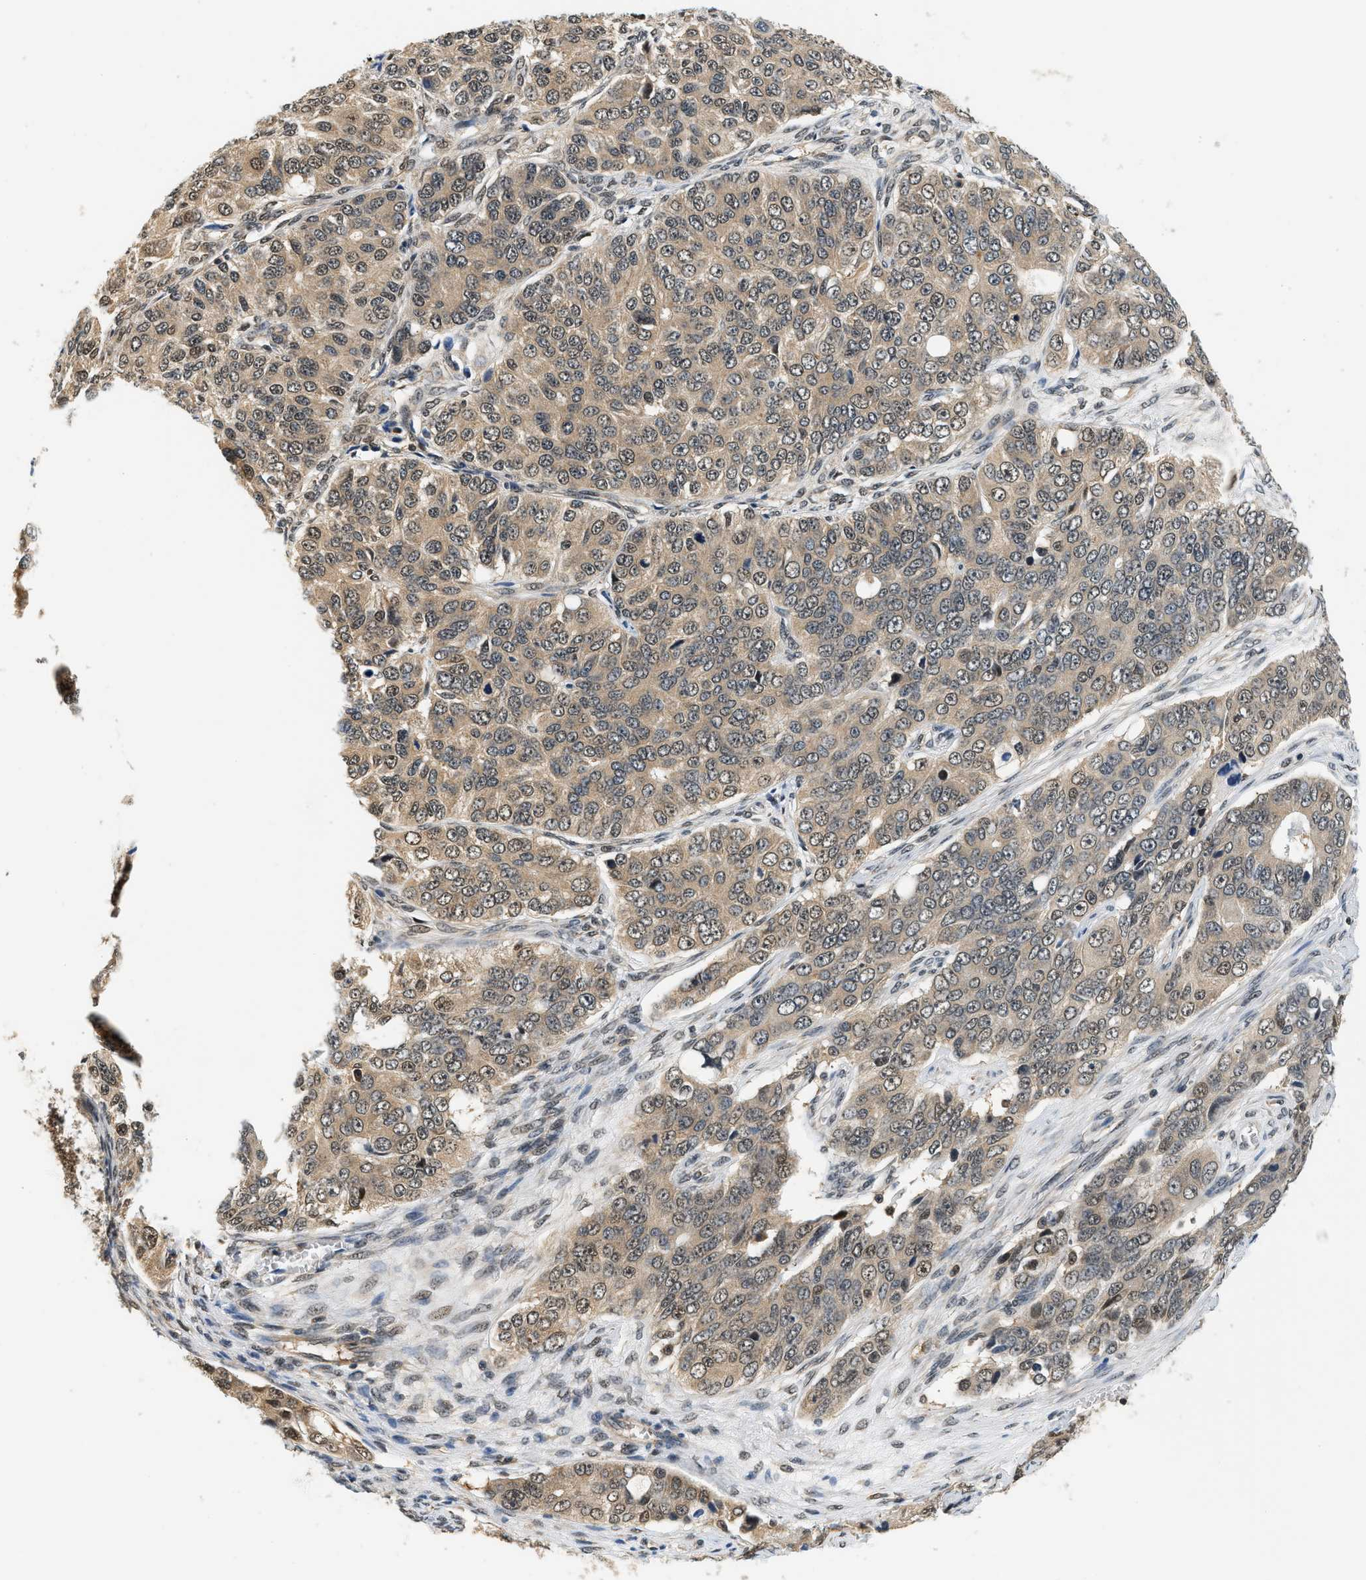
{"staining": {"intensity": "weak", "quantity": ">75%", "location": "cytoplasmic/membranous,nuclear"}, "tissue": "ovarian cancer", "cell_type": "Tumor cells", "image_type": "cancer", "snomed": [{"axis": "morphology", "description": "Carcinoma, endometroid"}, {"axis": "topography", "description": "Ovary"}], "caption": "Immunohistochemical staining of ovarian cancer (endometroid carcinoma) displays low levels of weak cytoplasmic/membranous and nuclear expression in approximately >75% of tumor cells.", "gene": "PSMD3", "patient": {"sex": "female", "age": 51}}